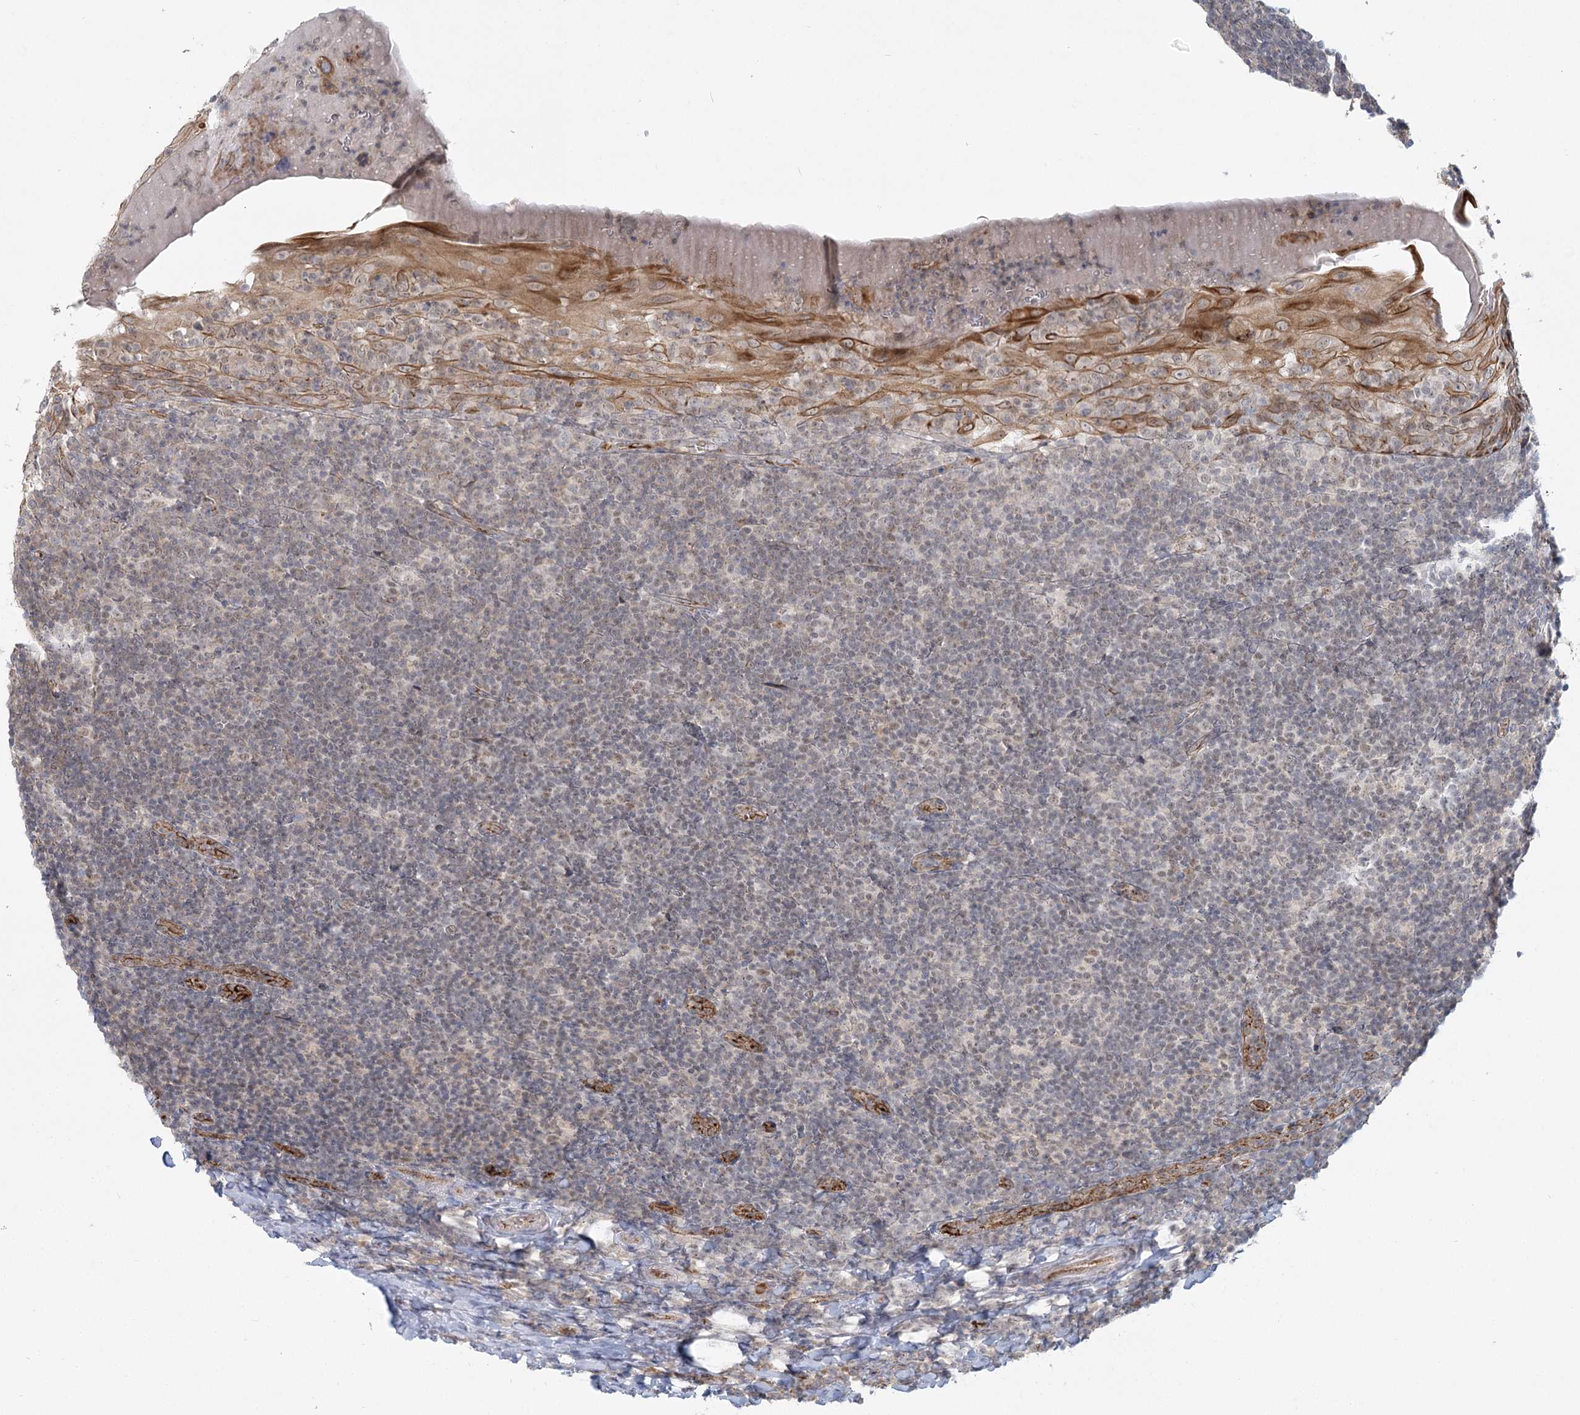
{"staining": {"intensity": "negative", "quantity": "none", "location": "none"}, "tissue": "tonsil", "cell_type": "Germinal center cells", "image_type": "normal", "snomed": [{"axis": "morphology", "description": "Normal tissue, NOS"}, {"axis": "topography", "description": "Tonsil"}], "caption": "Germinal center cells show no significant expression in normal tonsil.", "gene": "KBTBD4", "patient": {"sex": "male", "age": 37}}